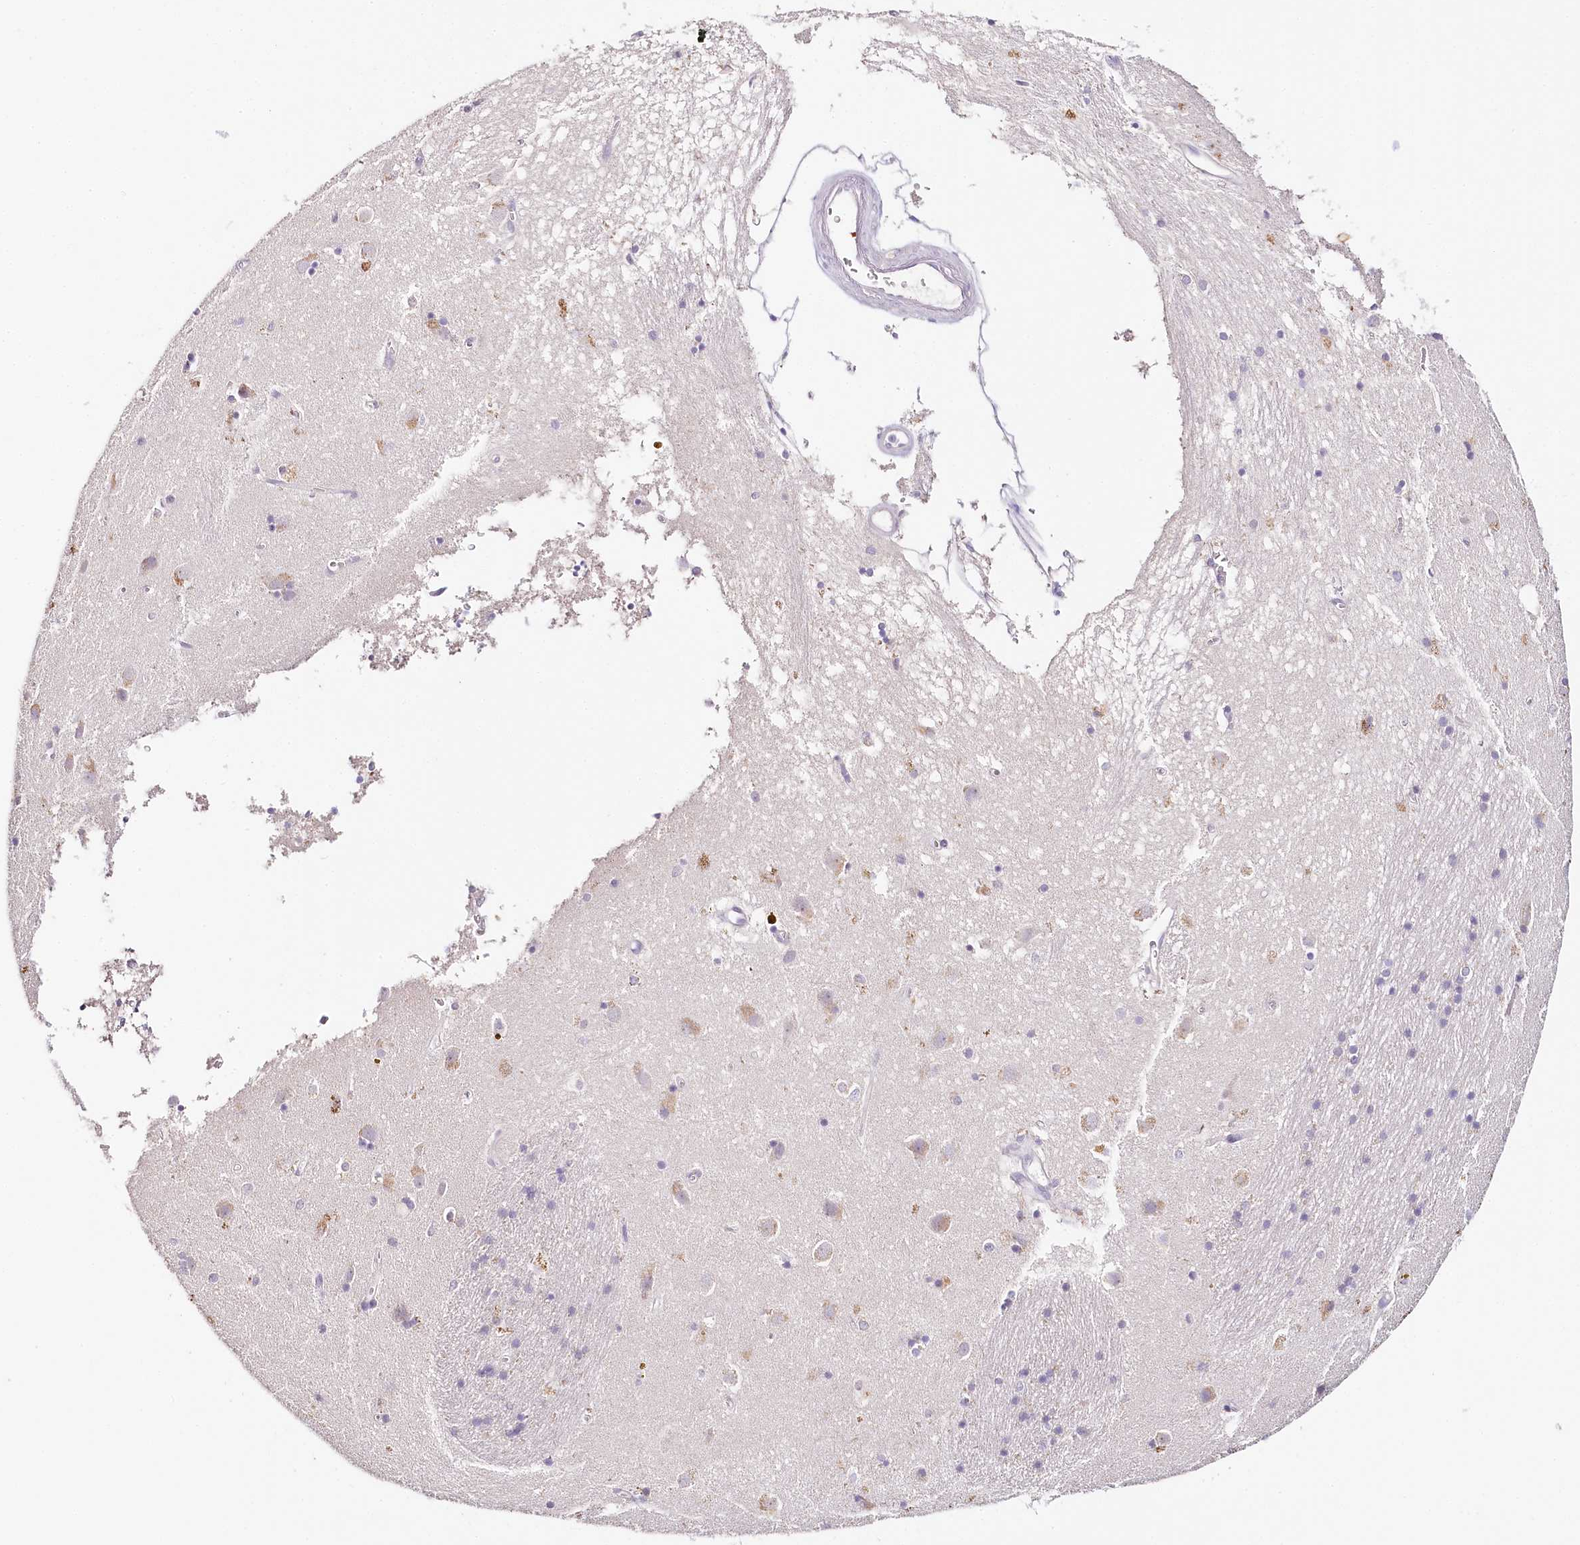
{"staining": {"intensity": "weak", "quantity": "<25%", "location": "cytoplasmic/membranous"}, "tissue": "caudate", "cell_type": "Glial cells", "image_type": "normal", "snomed": [{"axis": "morphology", "description": "Normal tissue, NOS"}, {"axis": "topography", "description": "Lateral ventricle wall"}], "caption": "Unremarkable caudate was stained to show a protein in brown. There is no significant positivity in glial cells. (DAB IHC with hematoxylin counter stain).", "gene": "TP53", "patient": {"sex": "male", "age": 70}}